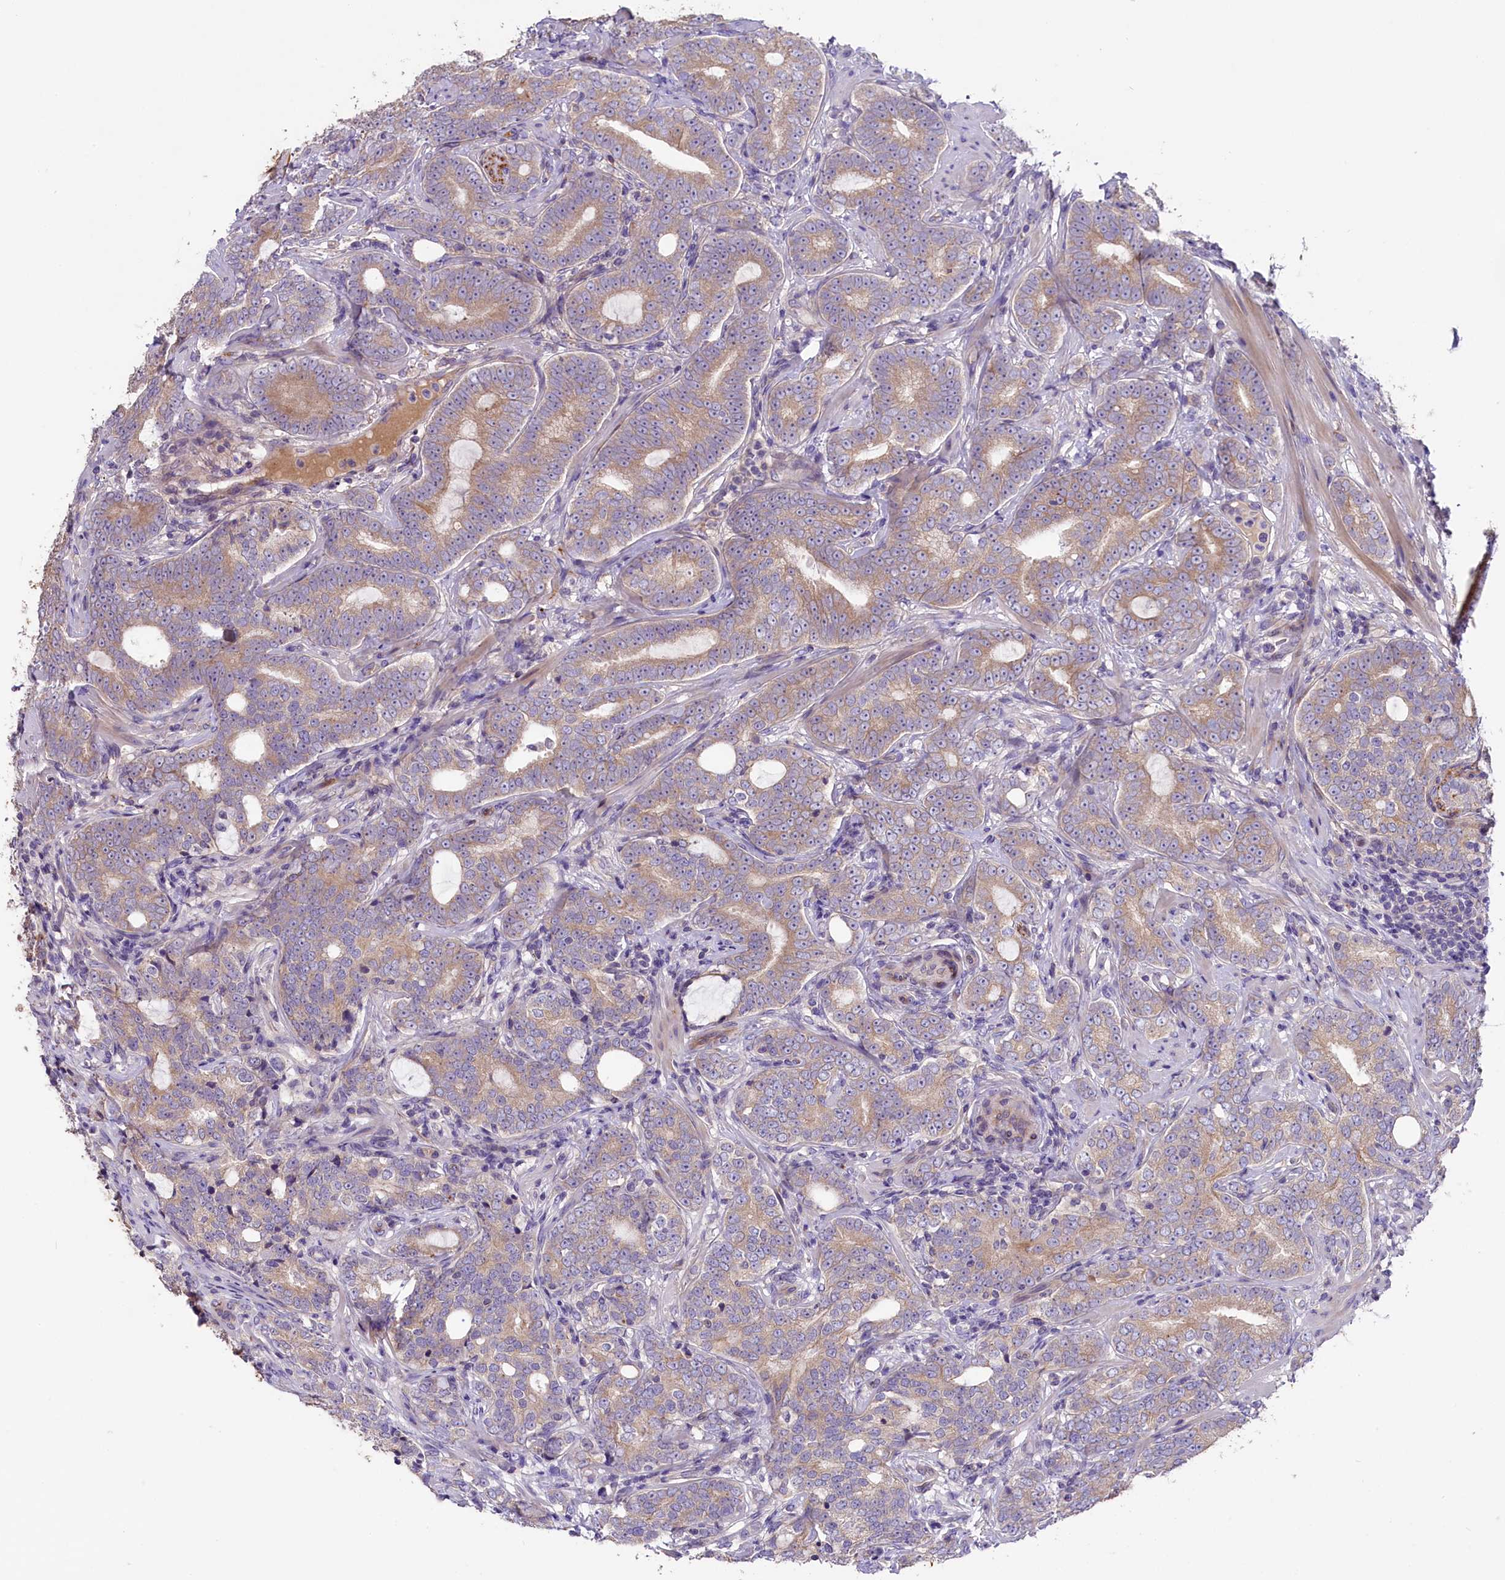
{"staining": {"intensity": "weak", "quantity": "25%-75%", "location": "cytoplasmic/membranous"}, "tissue": "prostate cancer", "cell_type": "Tumor cells", "image_type": "cancer", "snomed": [{"axis": "morphology", "description": "Adenocarcinoma, High grade"}, {"axis": "topography", "description": "Prostate"}], "caption": "About 25%-75% of tumor cells in prostate high-grade adenocarcinoma exhibit weak cytoplasmic/membranous protein expression as visualized by brown immunohistochemical staining.", "gene": "CD99L2", "patient": {"sex": "male", "age": 64}}